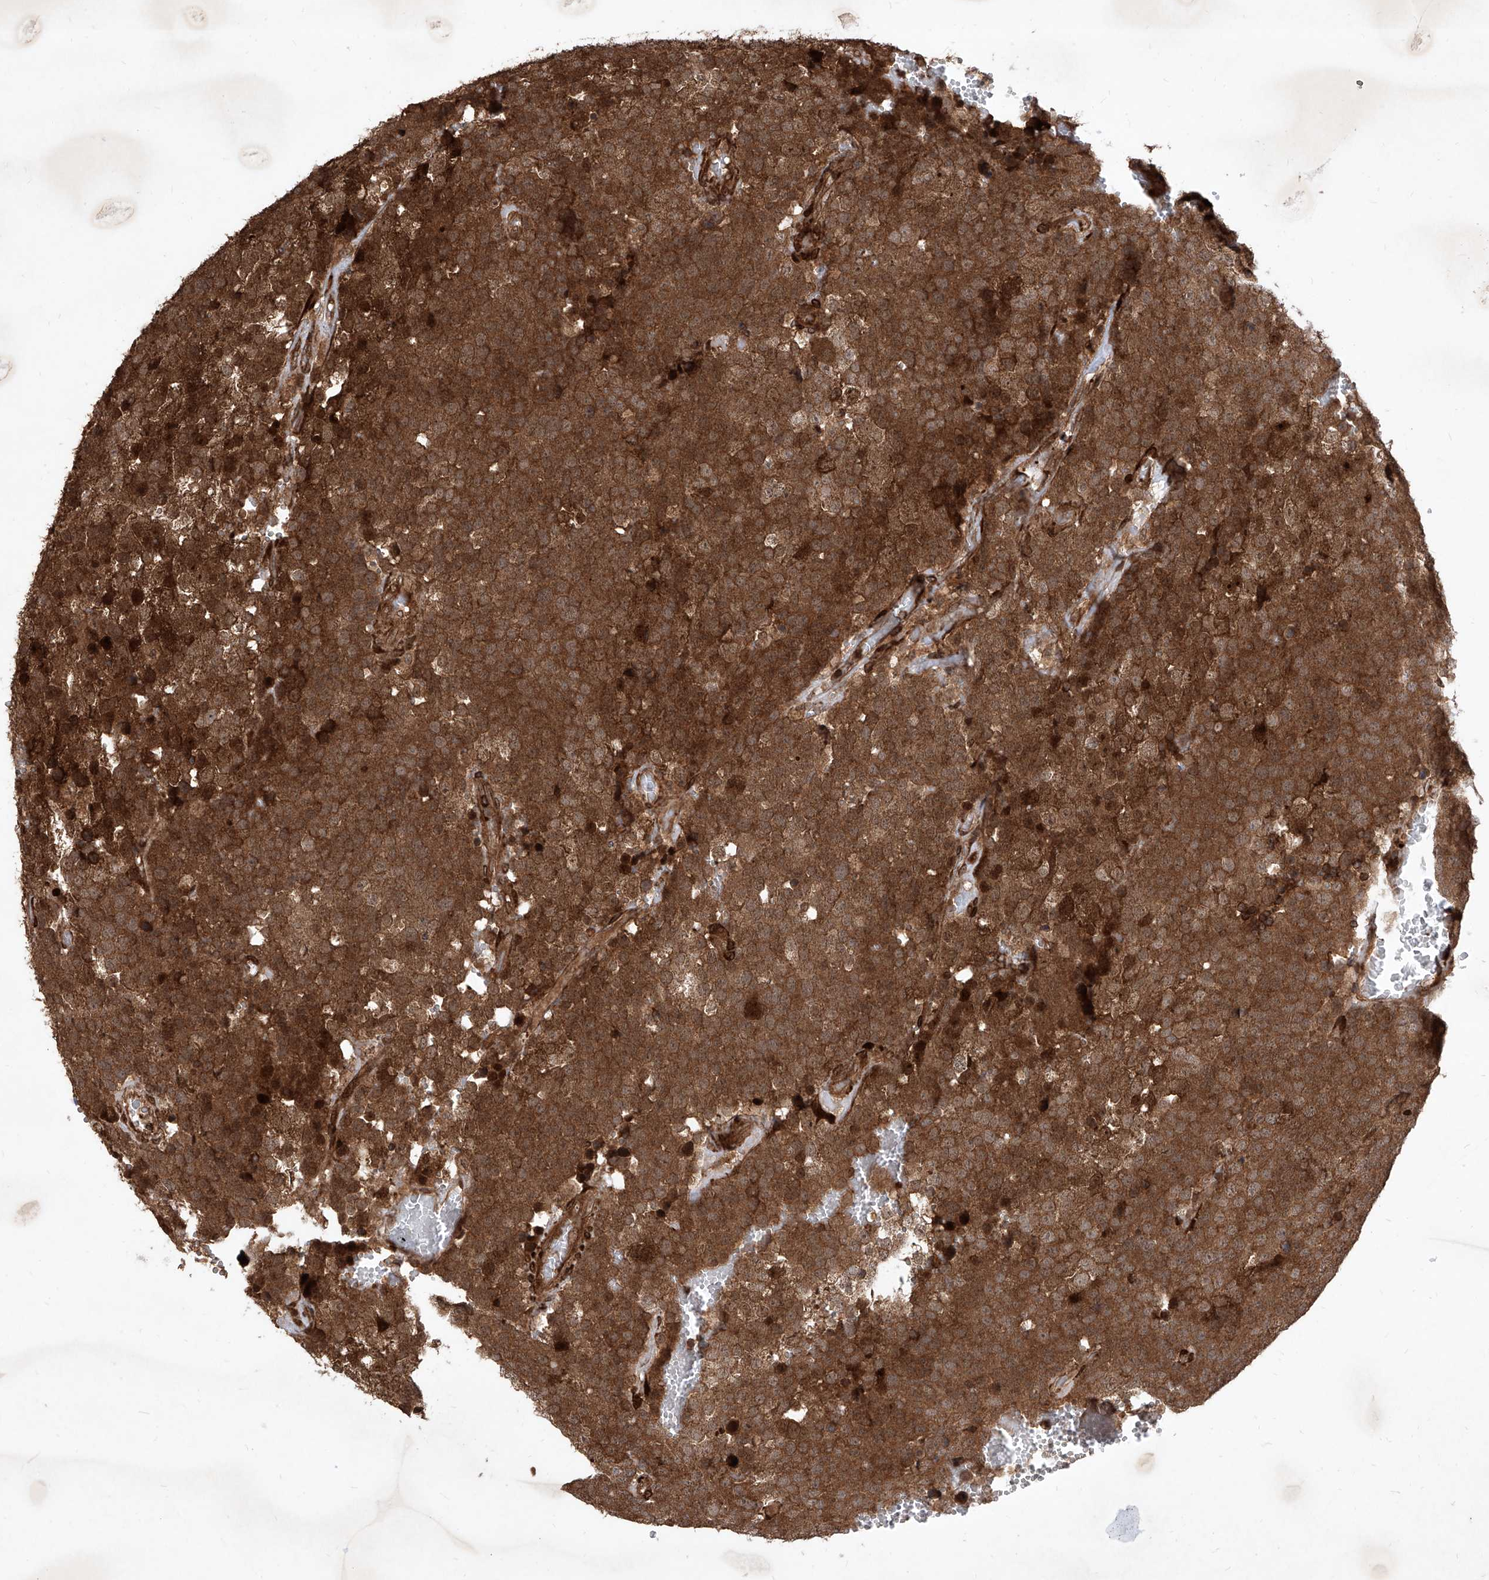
{"staining": {"intensity": "strong", "quantity": ">75%", "location": "cytoplasmic/membranous,nuclear"}, "tissue": "testis cancer", "cell_type": "Tumor cells", "image_type": "cancer", "snomed": [{"axis": "morphology", "description": "Seminoma, NOS"}, {"axis": "topography", "description": "Testis"}], "caption": "The histopathology image reveals a brown stain indicating the presence of a protein in the cytoplasmic/membranous and nuclear of tumor cells in testis seminoma.", "gene": "MAGED2", "patient": {"sex": "male", "age": 71}}